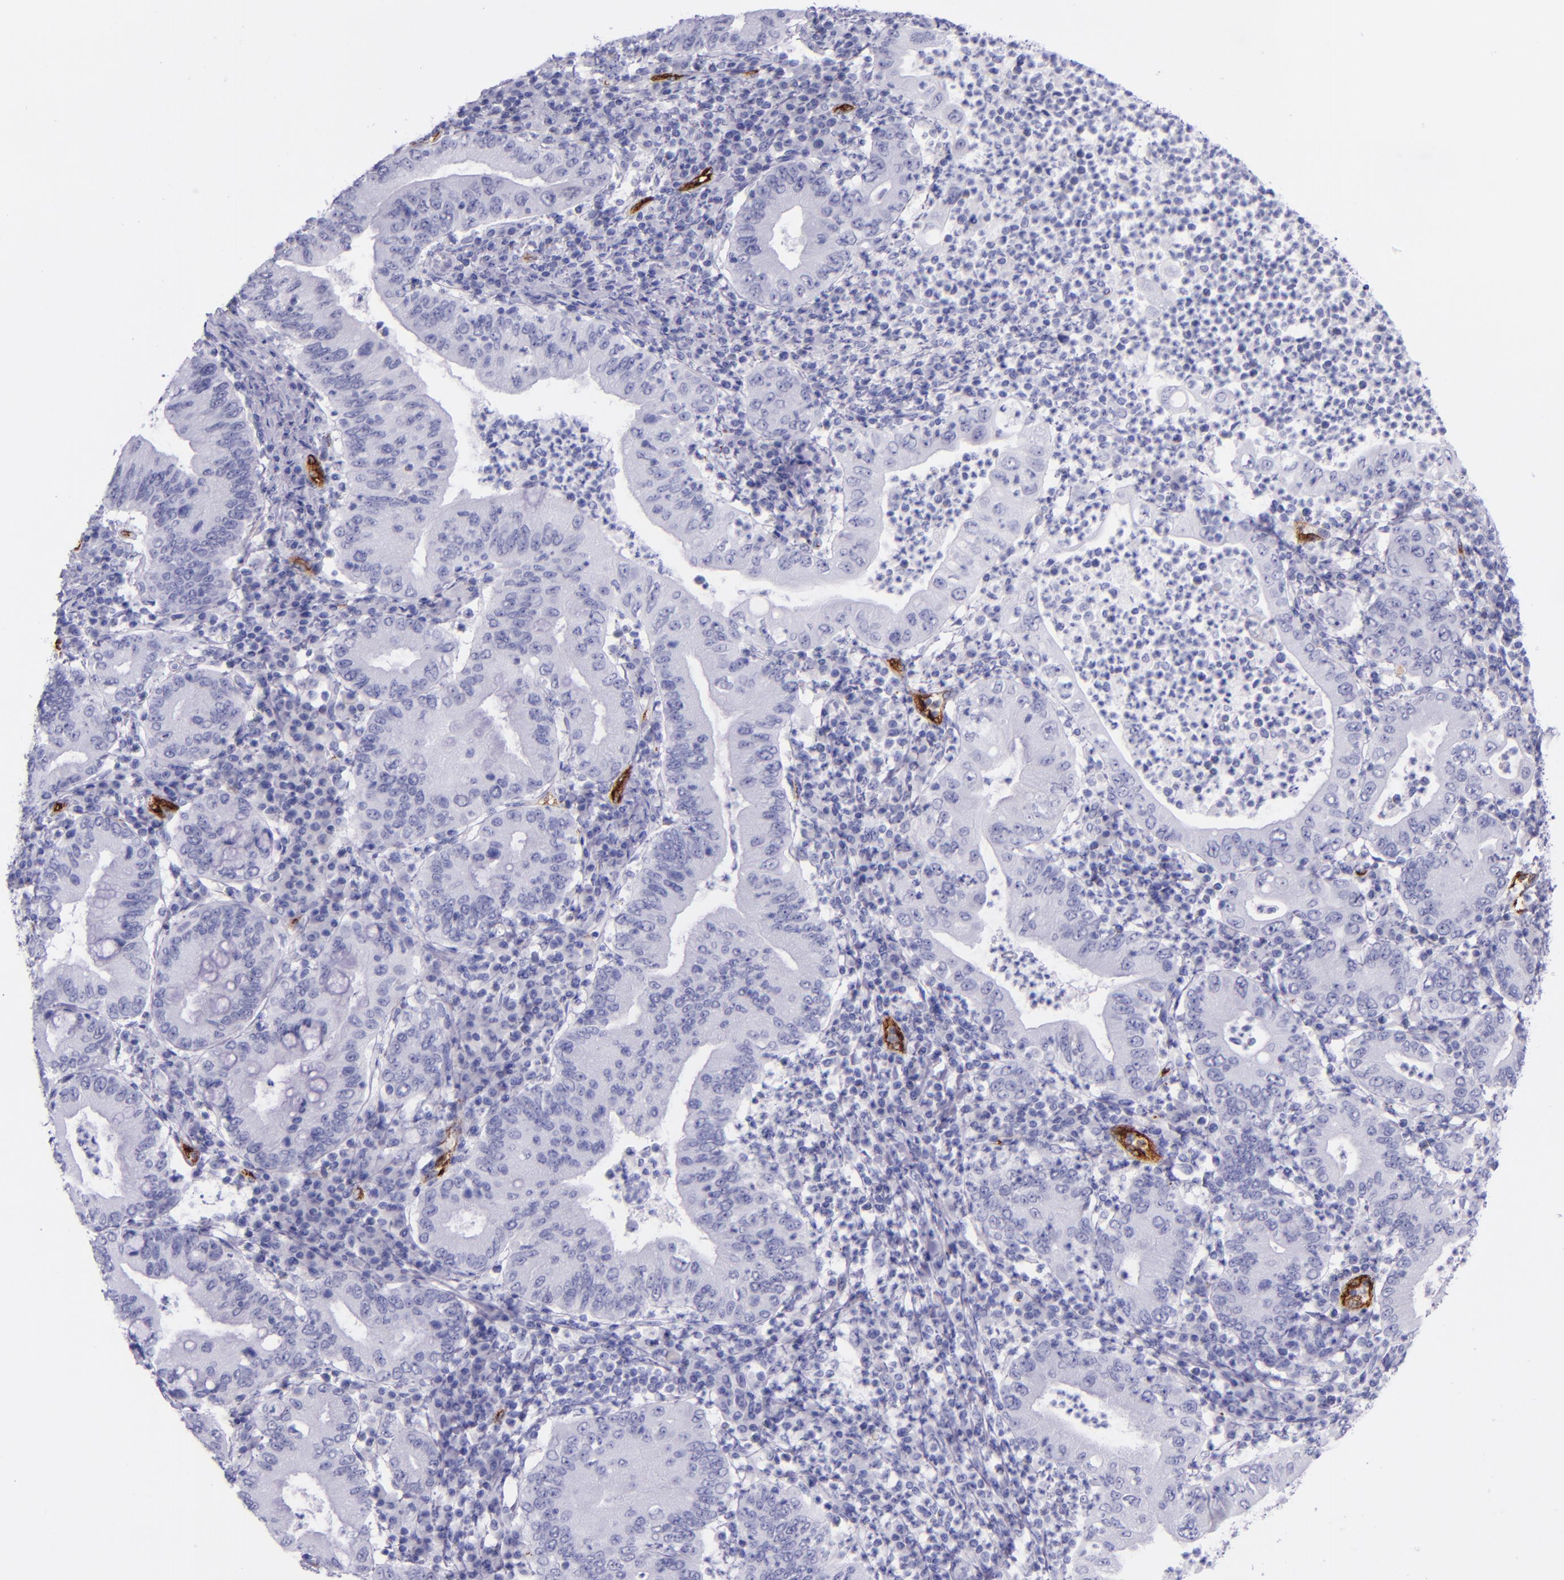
{"staining": {"intensity": "negative", "quantity": "none", "location": "none"}, "tissue": "stomach cancer", "cell_type": "Tumor cells", "image_type": "cancer", "snomed": [{"axis": "morphology", "description": "Normal tissue, NOS"}, {"axis": "morphology", "description": "Adenocarcinoma, NOS"}, {"axis": "topography", "description": "Esophagus"}, {"axis": "topography", "description": "Stomach, upper"}, {"axis": "topography", "description": "Peripheral nerve tissue"}], "caption": "Stomach adenocarcinoma was stained to show a protein in brown. There is no significant staining in tumor cells.", "gene": "SELE", "patient": {"sex": "male", "age": 62}}